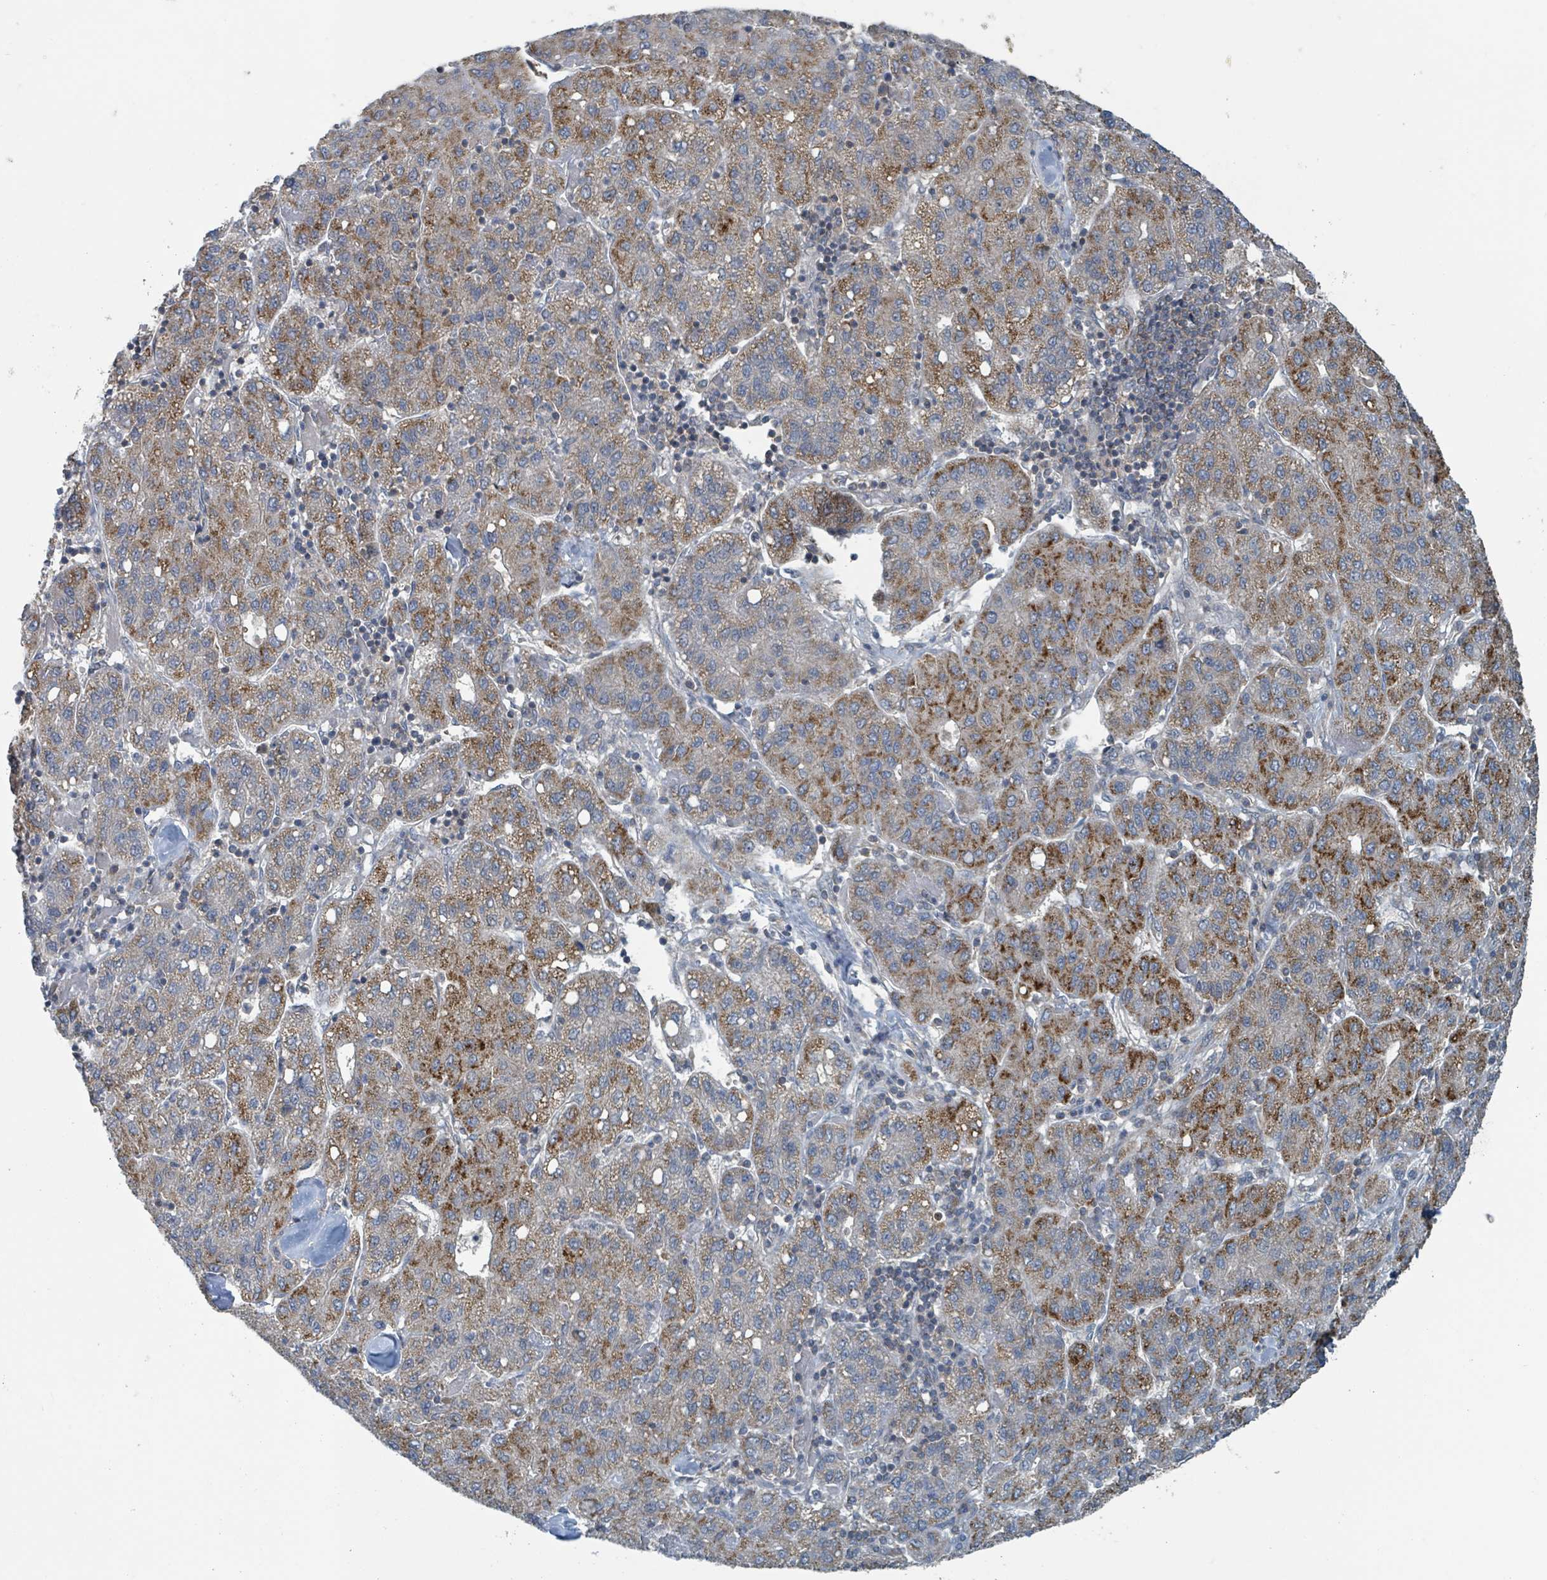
{"staining": {"intensity": "strong", "quantity": "25%-75%", "location": "cytoplasmic/membranous"}, "tissue": "liver cancer", "cell_type": "Tumor cells", "image_type": "cancer", "snomed": [{"axis": "morphology", "description": "Carcinoma, Hepatocellular, NOS"}, {"axis": "topography", "description": "Liver"}], "caption": "Immunohistochemistry (DAB (3,3'-diaminobenzidine)) staining of human liver cancer (hepatocellular carcinoma) displays strong cytoplasmic/membranous protein expression in about 25%-75% of tumor cells.", "gene": "ACBD4", "patient": {"sex": "male", "age": 65}}